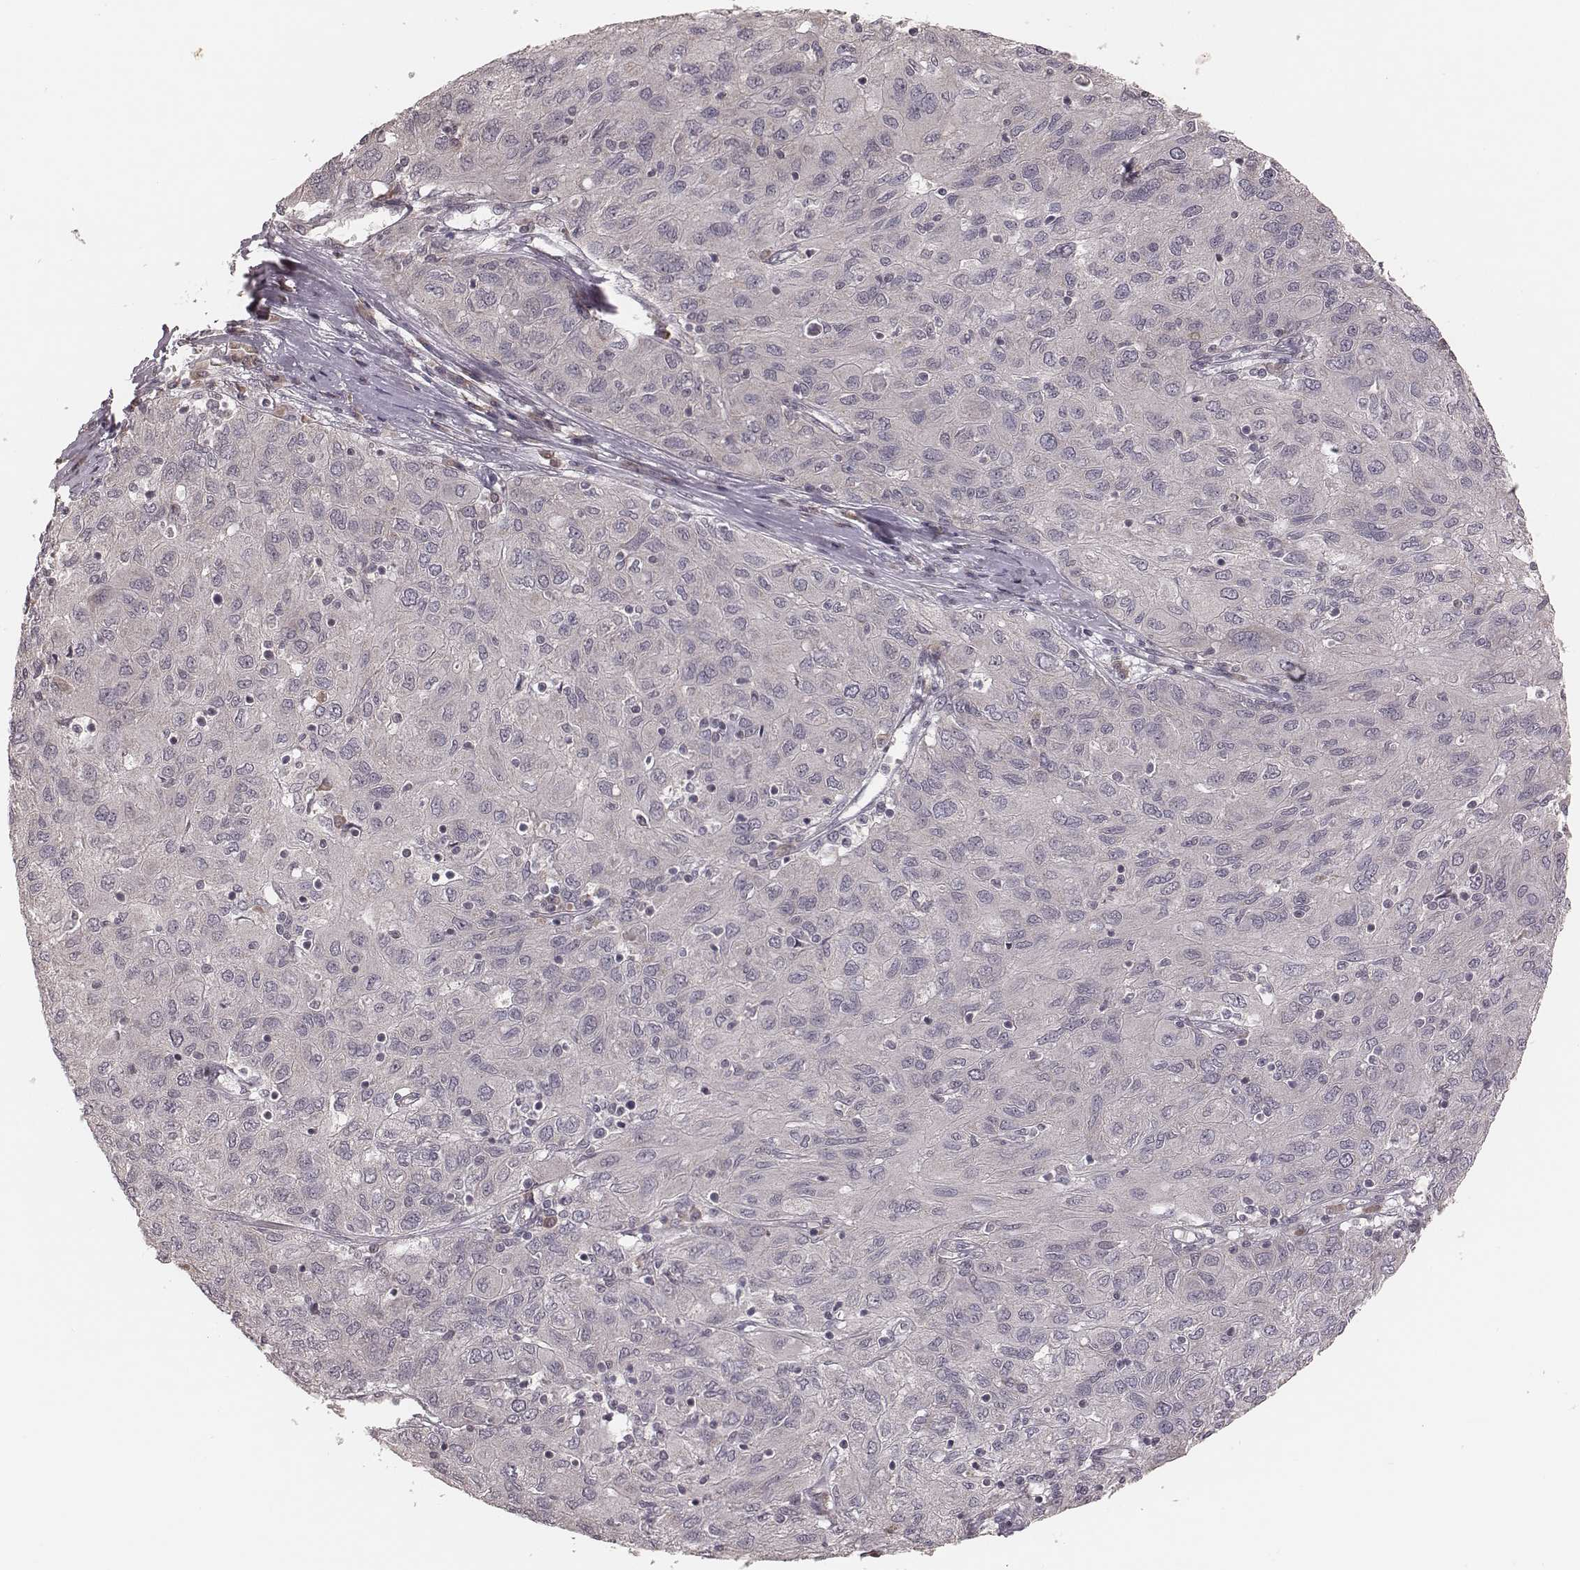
{"staining": {"intensity": "negative", "quantity": "none", "location": "none"}, "tissue": "ovarian cancer", "cell_type": "Tumor cells", "image_type": "cancer", "snomed": [{"axis": "morphology", "description": "Carcinoma, endometroid"}, {"axis": "topography", "description": "Ovary"}], "caption": "A histopathology image of human ovarian endometroid carcinoma is negative for staining in tumor cells.", "gene": "IL5", "patient": {"sex": "female", "age": 50}}